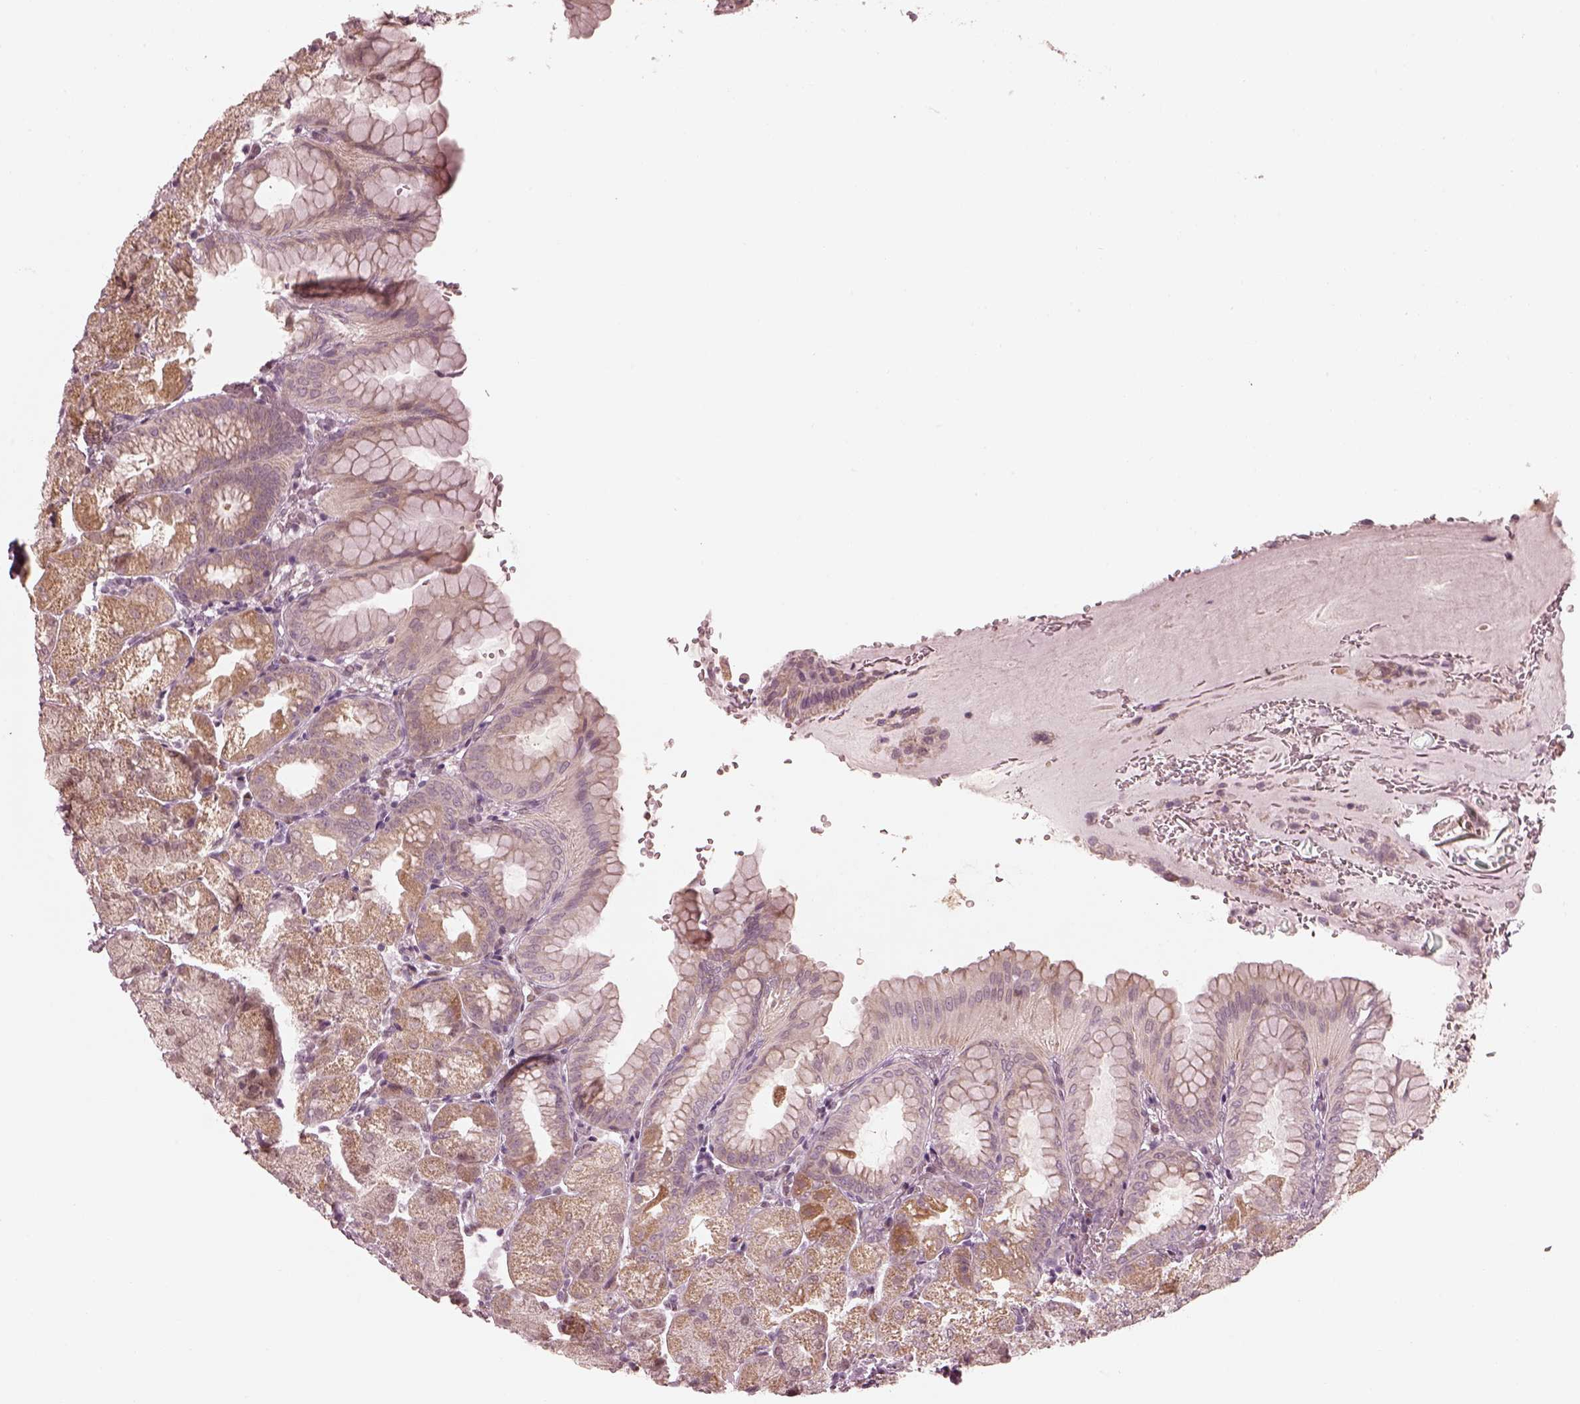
{"staining": {"intensity": "weak", "quantity": "<25%", "location": "cytoplasmic/membranous"}, "tissue": "stomach", "cell_type": "Glandular cells", "image_type": "normal", "snomed": [{"axis": "morphology", "description": "Normal tissue, NOS"}, {"axis": "topography", "description": "Stomach, upper"}, {"axis": "topography", "description": "Stomach"}, {"axis": "topography", "description": "Stomach, lower"}], "caption": "The histopathology image shows no staining of glandular cells in normal stomach.", "gene": "IQCB1", "patient": {"sex": "male", "age": 62}}